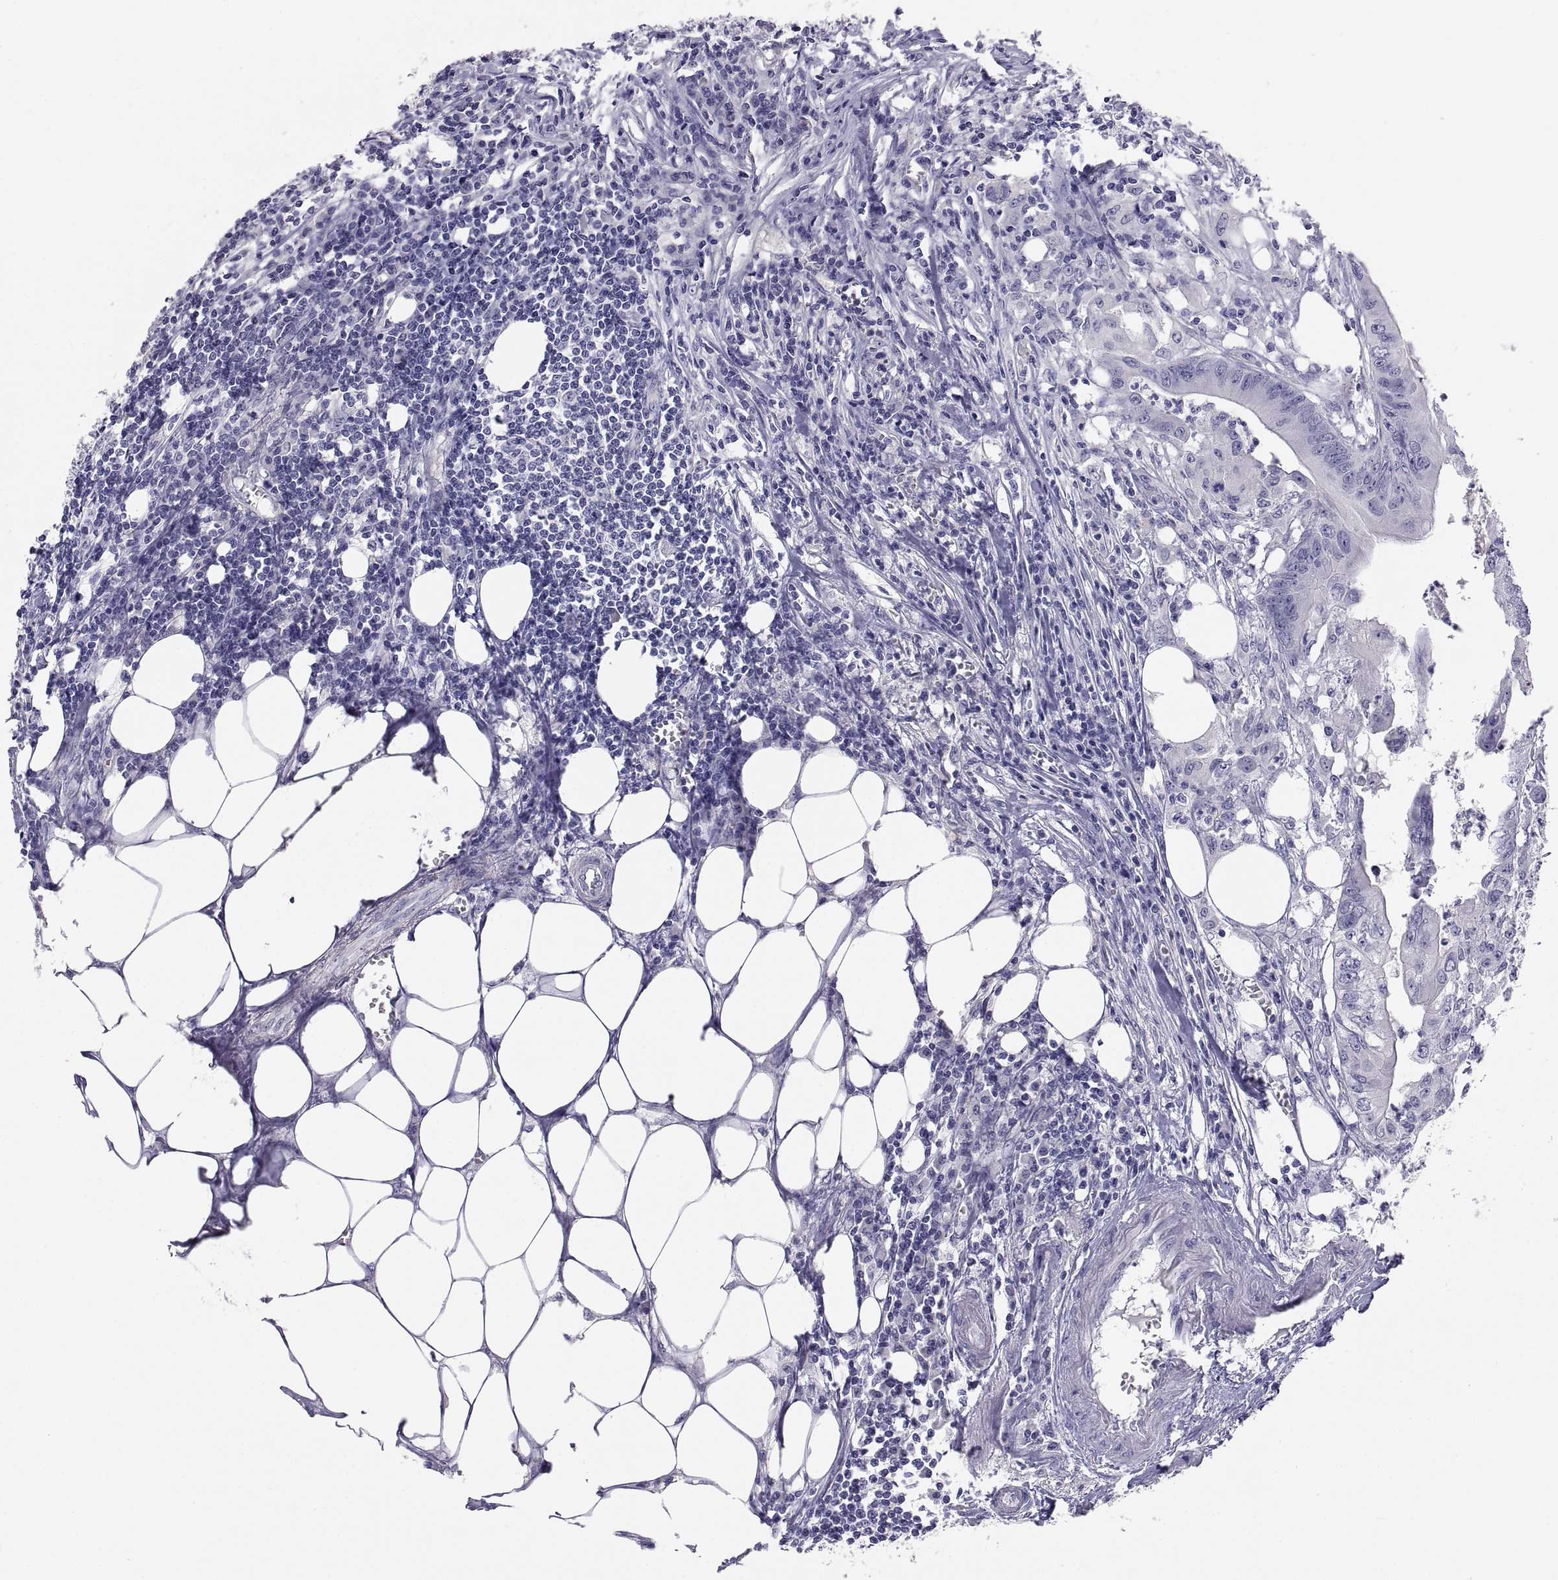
{"staining": {"intensity": "negative", "quantity": "none", "location": "none"}, "tissue": "colorectal cancer", "cell_type": "Tumor cells", "image_type": "cancer", "snomed": [{"axis": "morphology", "description": "Adenocarcinoma, NOS"}, {"axis": "topography", "description": "Colon"}], "caption": "Immunohistochemical staining of human colorectal cancer exhibits no significant positivity in tumor cells. The staining was performed using DAB (3,3'-diaminobenzidine) to visualize the protein expression in brown, while the nuclei were stained in blue with hematoxylin (Magnification: 20x).", "gene": "STRC", "patient": {"sex": "male", "age": 84}}